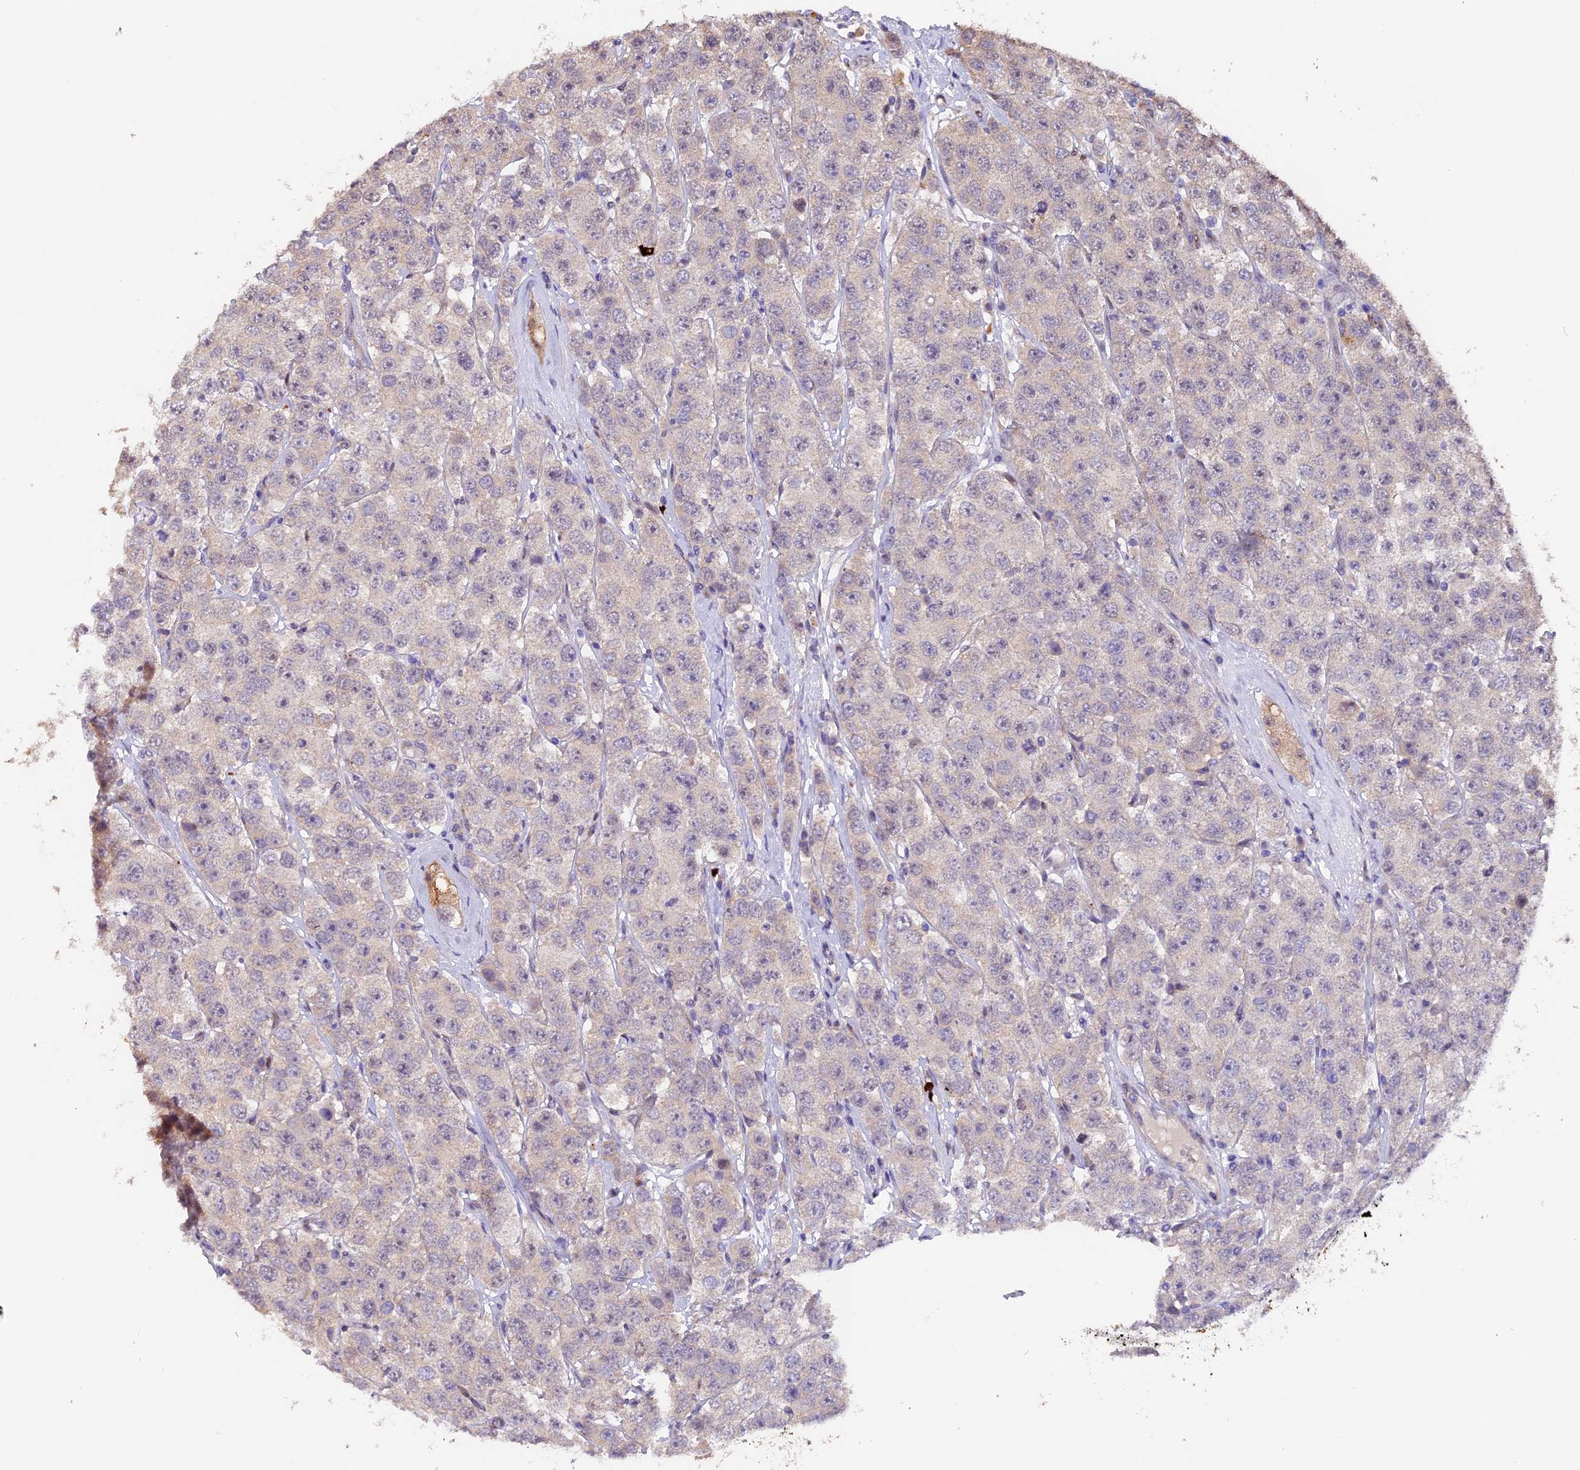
{"staining": {"intensity": "negative", "quantity": "none", "location": "none"}, "tissue": "testis cancer", "cell_type": "Tumor cells", "image_type": "cancer", "snomed": [{"axis": "morphology", "description": "Seminoma, NOS"}, {"axis": "topography", "description": "Testis"}], "caption": "Immunohistochemistry (IHC) of seminoma (testis) exhibits no expression in tumor cells. (IHC, brightfield microscopy, high magnification).", "gene": "NCK2", "patient": {"sex": "male", "age": 28}}